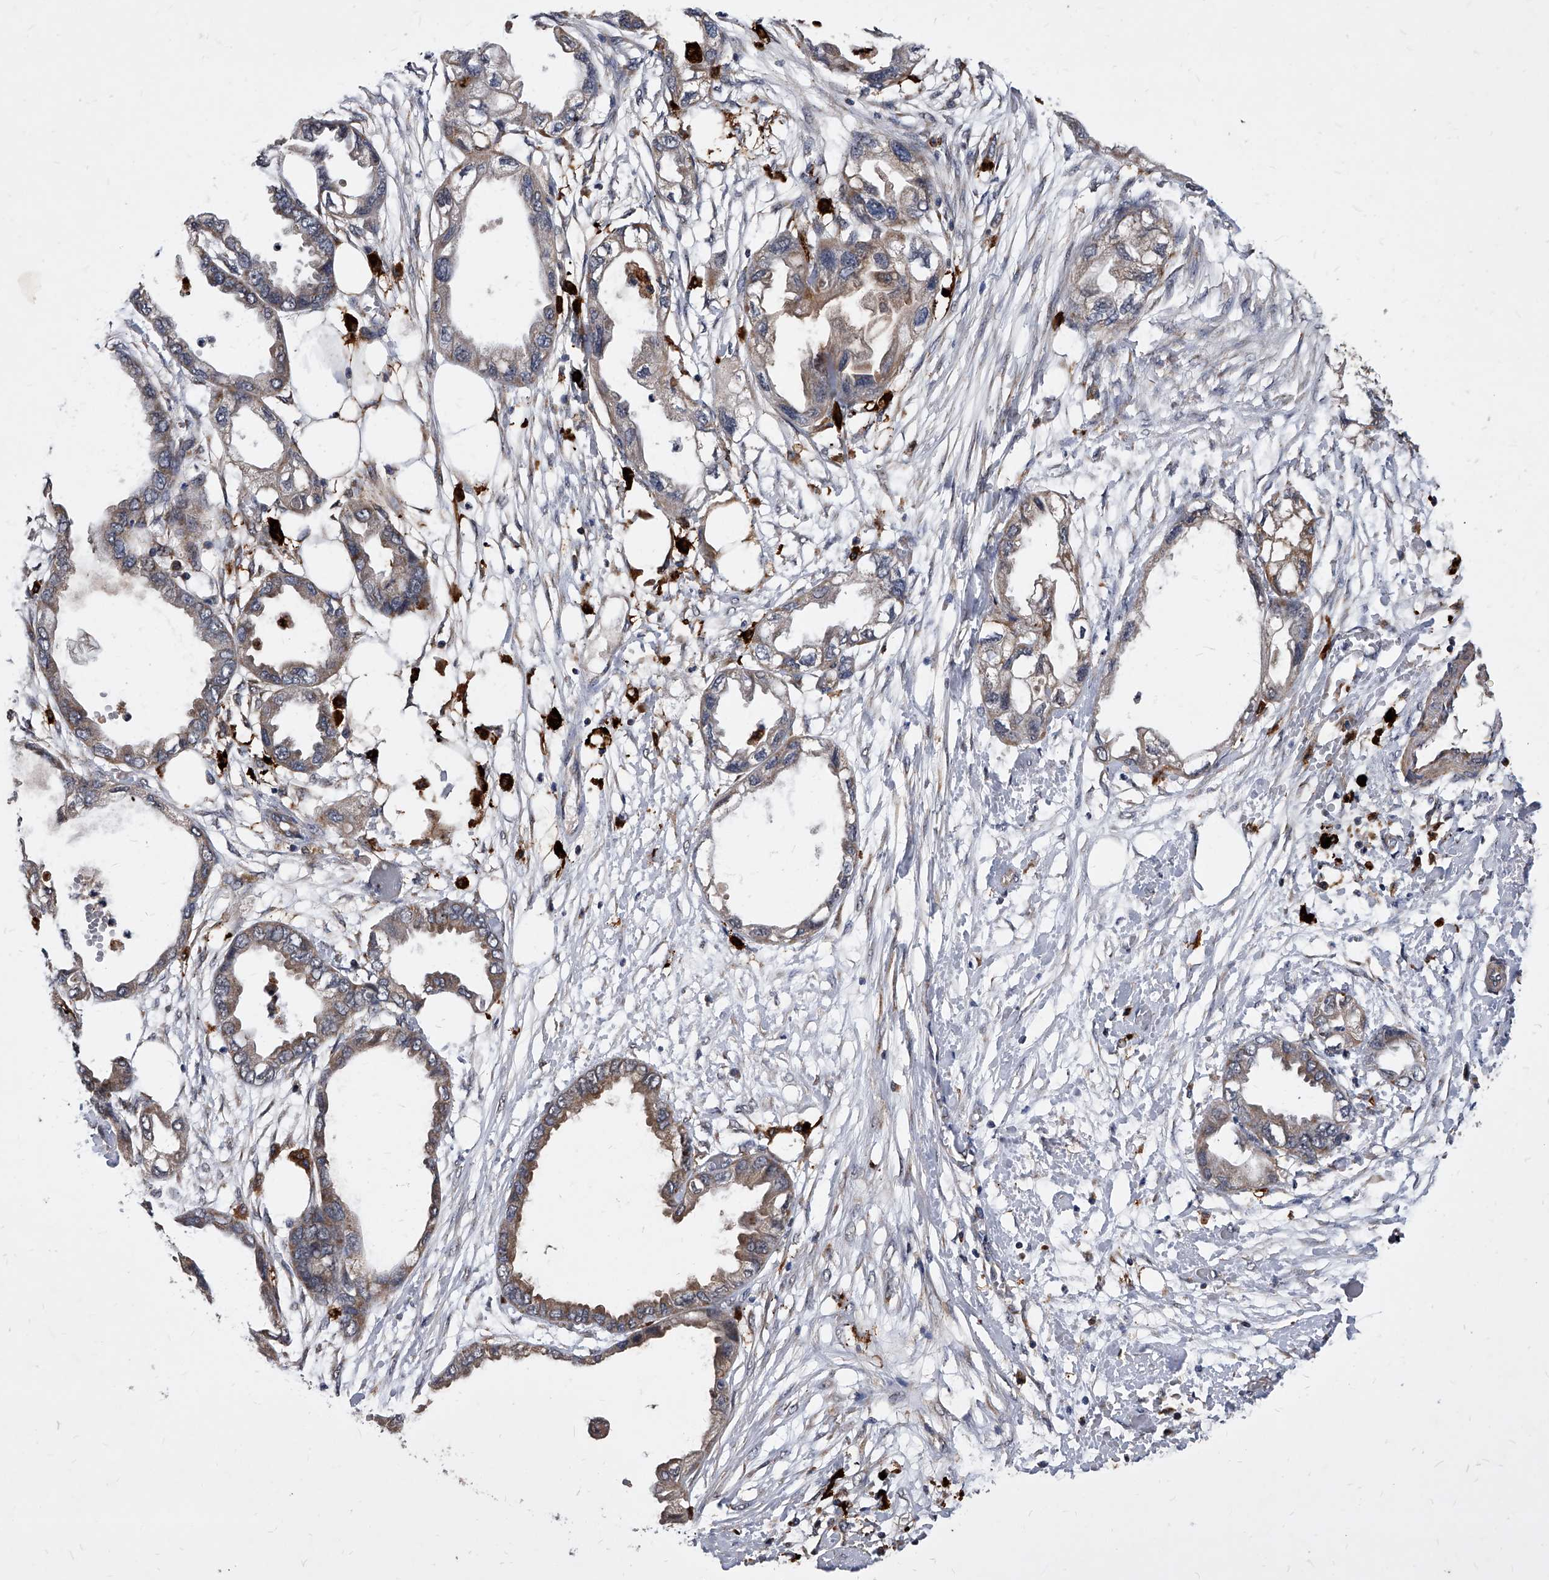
{"staining": {"intensity": "moderate", "quantity": "<25%", "location": "cytoplasmic/membranous"}, "tissue": "endometrial cancer", "cell_type": "Tumor cells", "image_type": "cancer", "snomed": [{"axis": "morphology", "description": "Adenocarcinoma, NOS"}, {"axis": "morphology", "description": "Adenocarcinoma, metastatic, NOS"}, {"axis": "topography", "description": "Adipose tissue"}, {"axis": "topography", "description": "Endometrium"}], "caption": "This micrograph shows endometrial adenocarcinoma stained with immunohistochemistry to label a protein in brown. The cytoplasmic/membranous of tumor cells show moderate positivity for the protein. Nuclei are counter-stained blue.", "gene": "SOBP", "patient": {"sex": "female", "age": 67}}